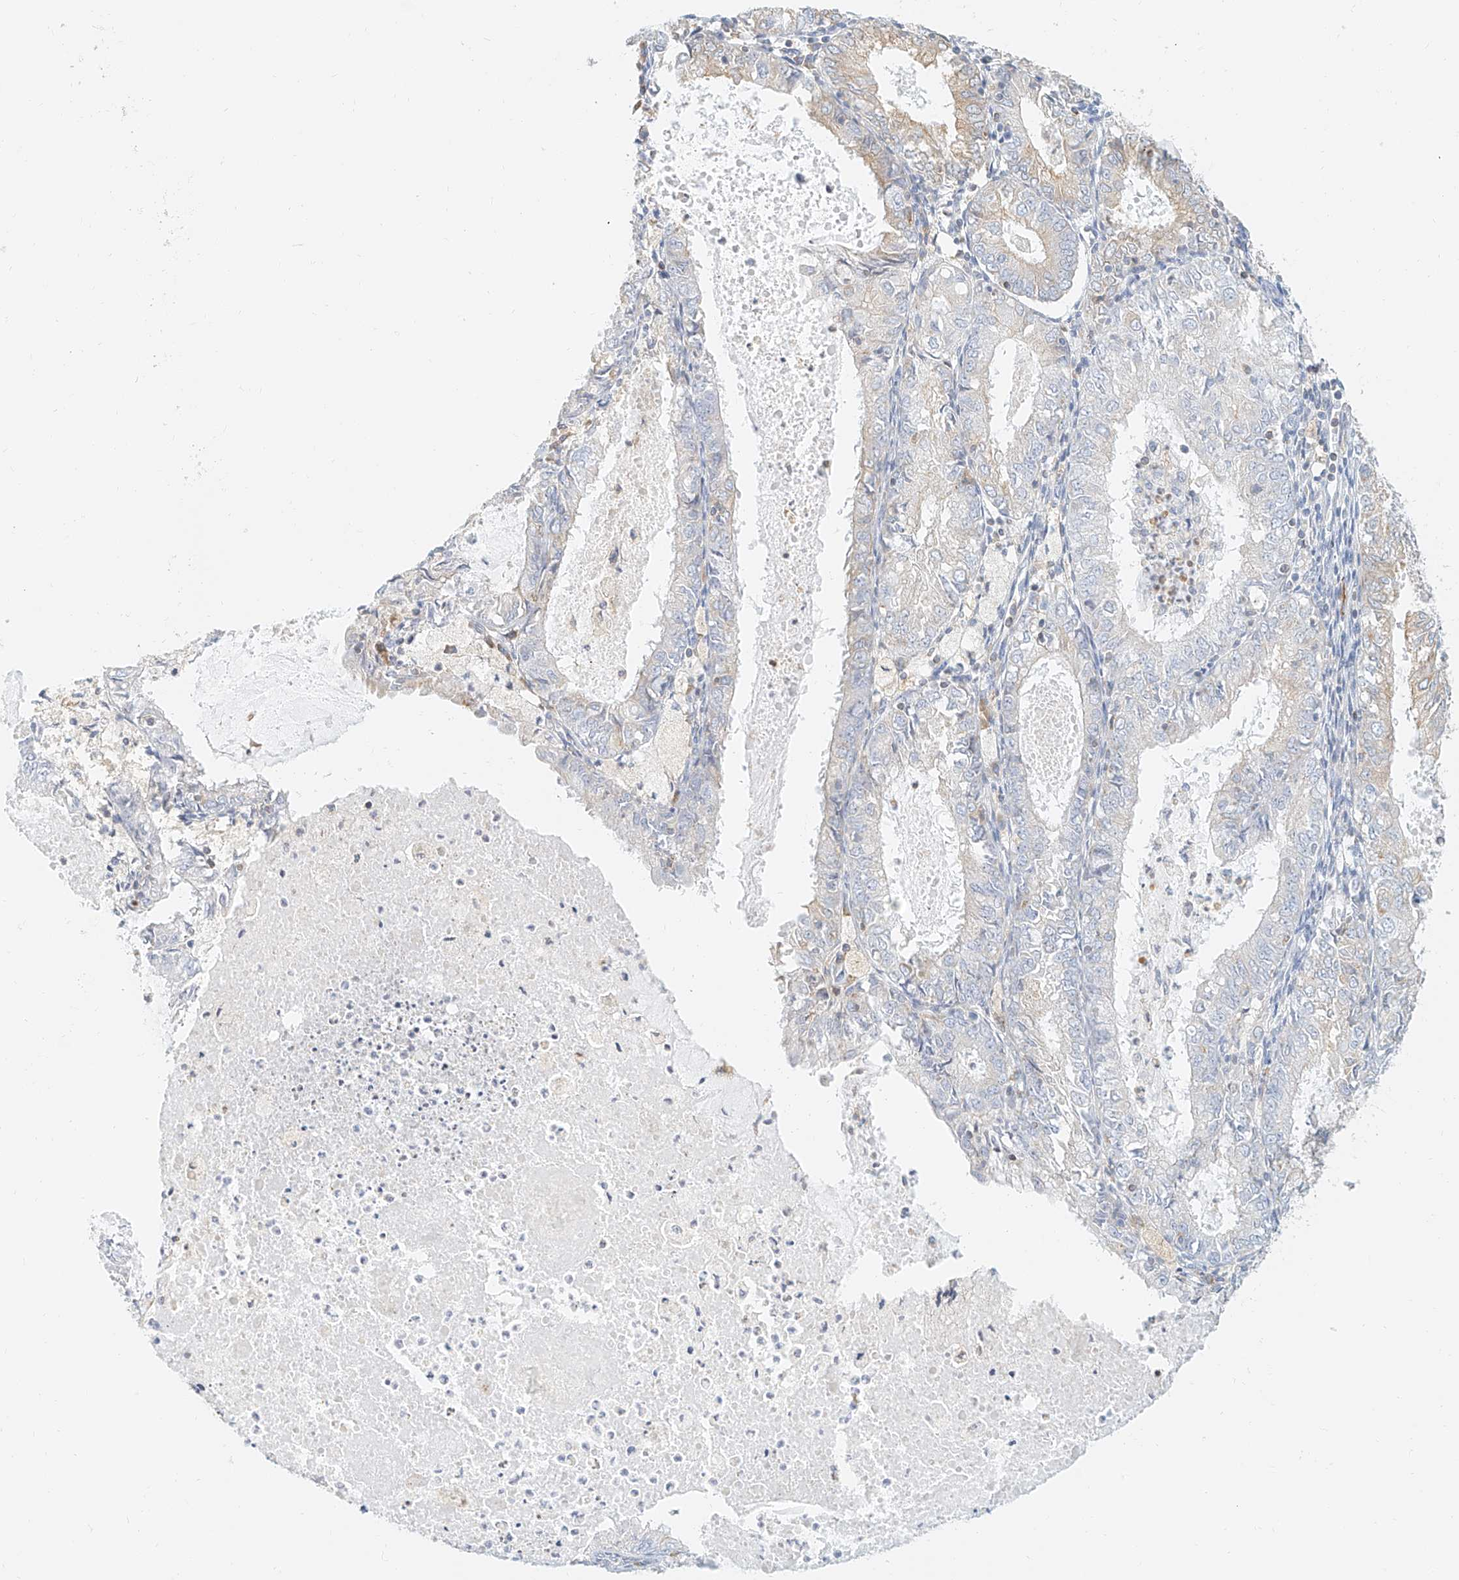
{"staining": {"intensity": "weak", "quantity": "<25%", "location": "cytoplasmic/membranous"}, "tissue": "endometrial cancer", "cell_type": "Tumor cells", "image_type": "cancer", "snomed": [{"axis": "morphology", "description": "Adenocarcinoma, NOS"}, {"axis": "topography", "description": "Endometrium"}], "caption": "A high-resolution histopathology image shows IHC staining of adenocarcinoma (endometrial), which displays no significant expression in tumor cells.", "gene": "DHRS7", "patient": {"sex": "female", "age": 57}}